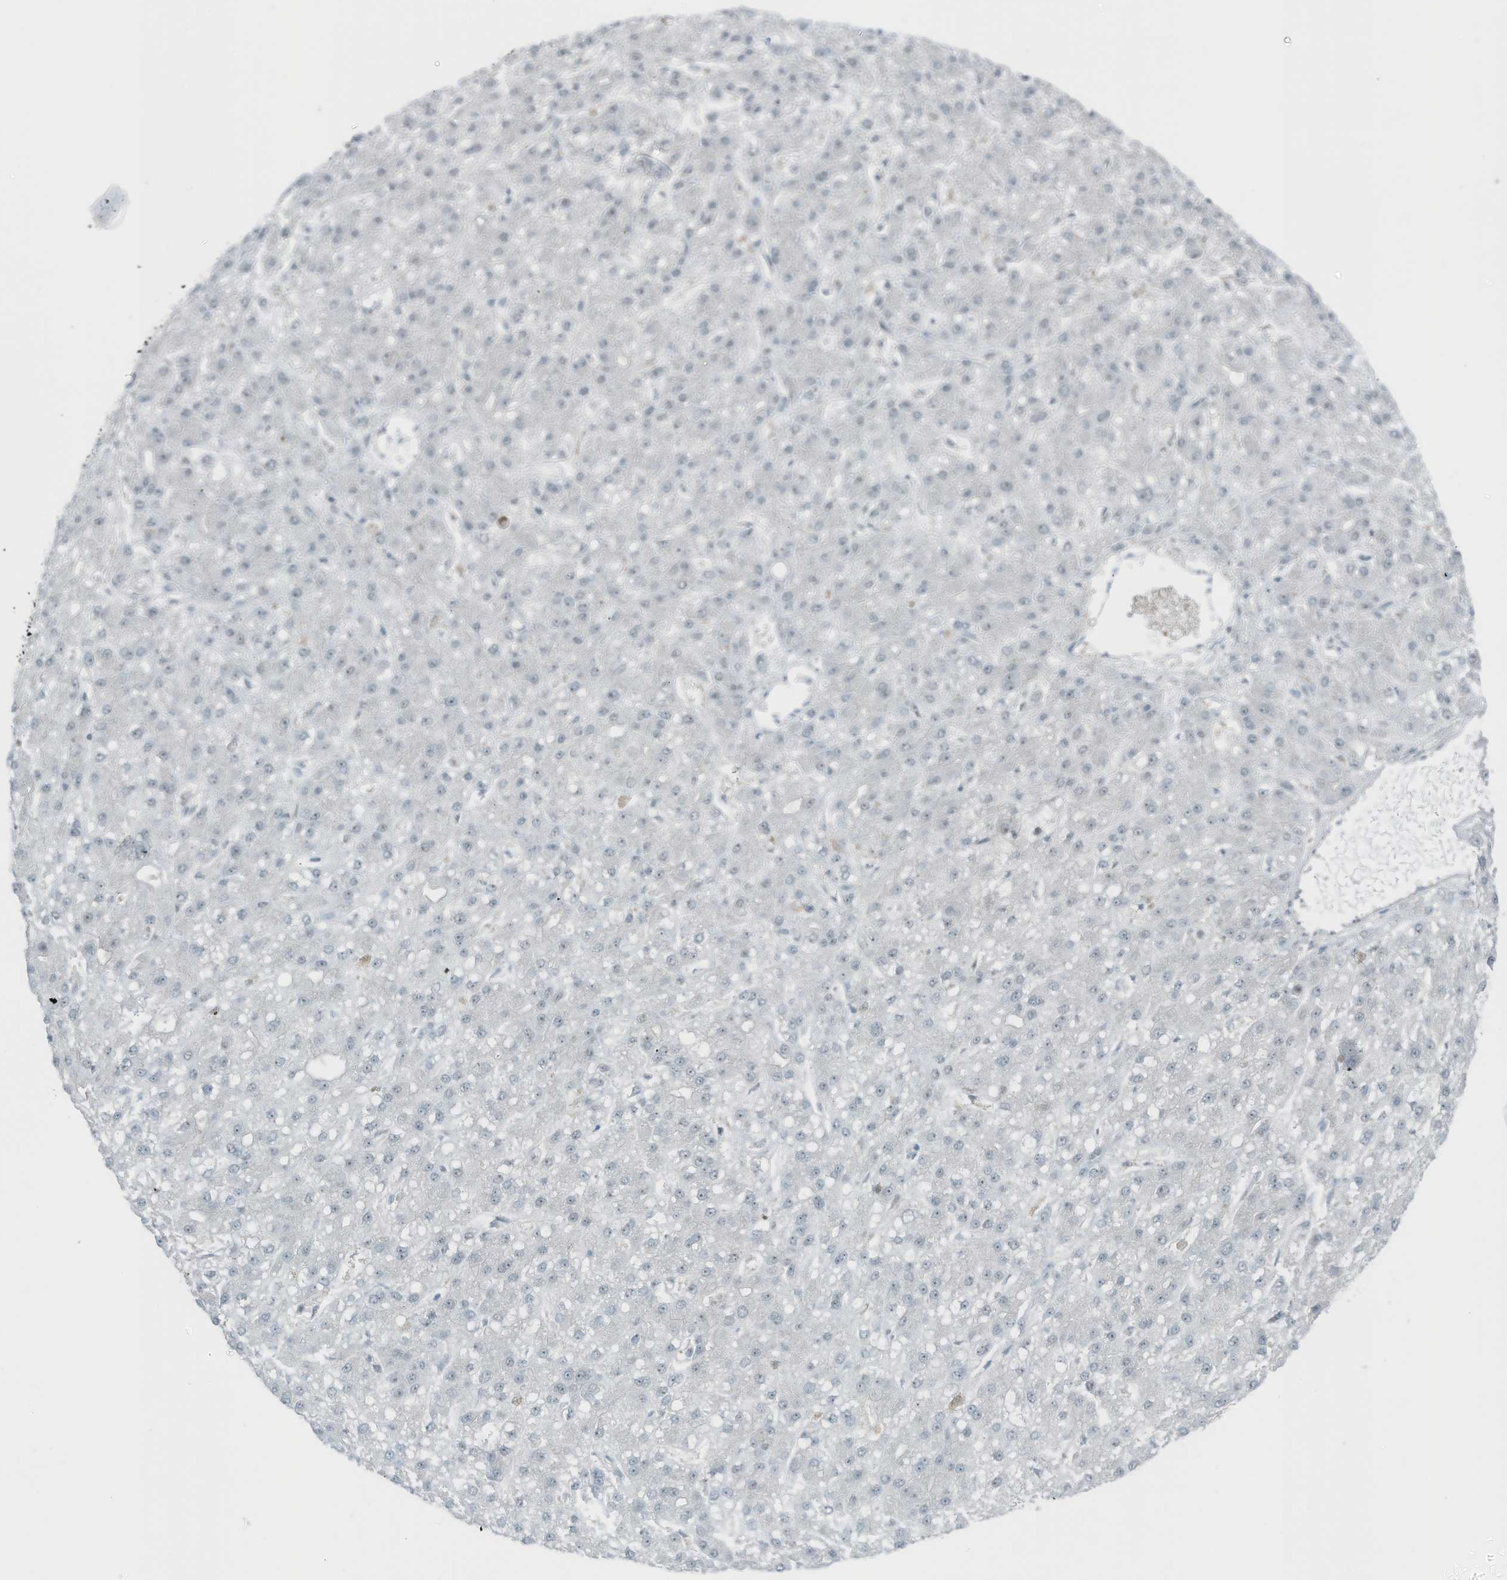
{"staining": {"intensity": "negative", "quantity": "none", "location": "none"}, "tissue": "liver cancer", "cell_type": "Tumor cells", "image_type": "cancer", "snomed": [{"axis": "morphology", "description": "Carcinoma, Hepatocellular, NOS"}, {"axis": "topography", "description": "Liver"}], "caption": "Protein analysis of liver cancer (hepatocellular carcinoma) shows no significant staining in tumor cells.", "gene": "WRNIP1", "patient": {"sex": "male", "age": 67}}